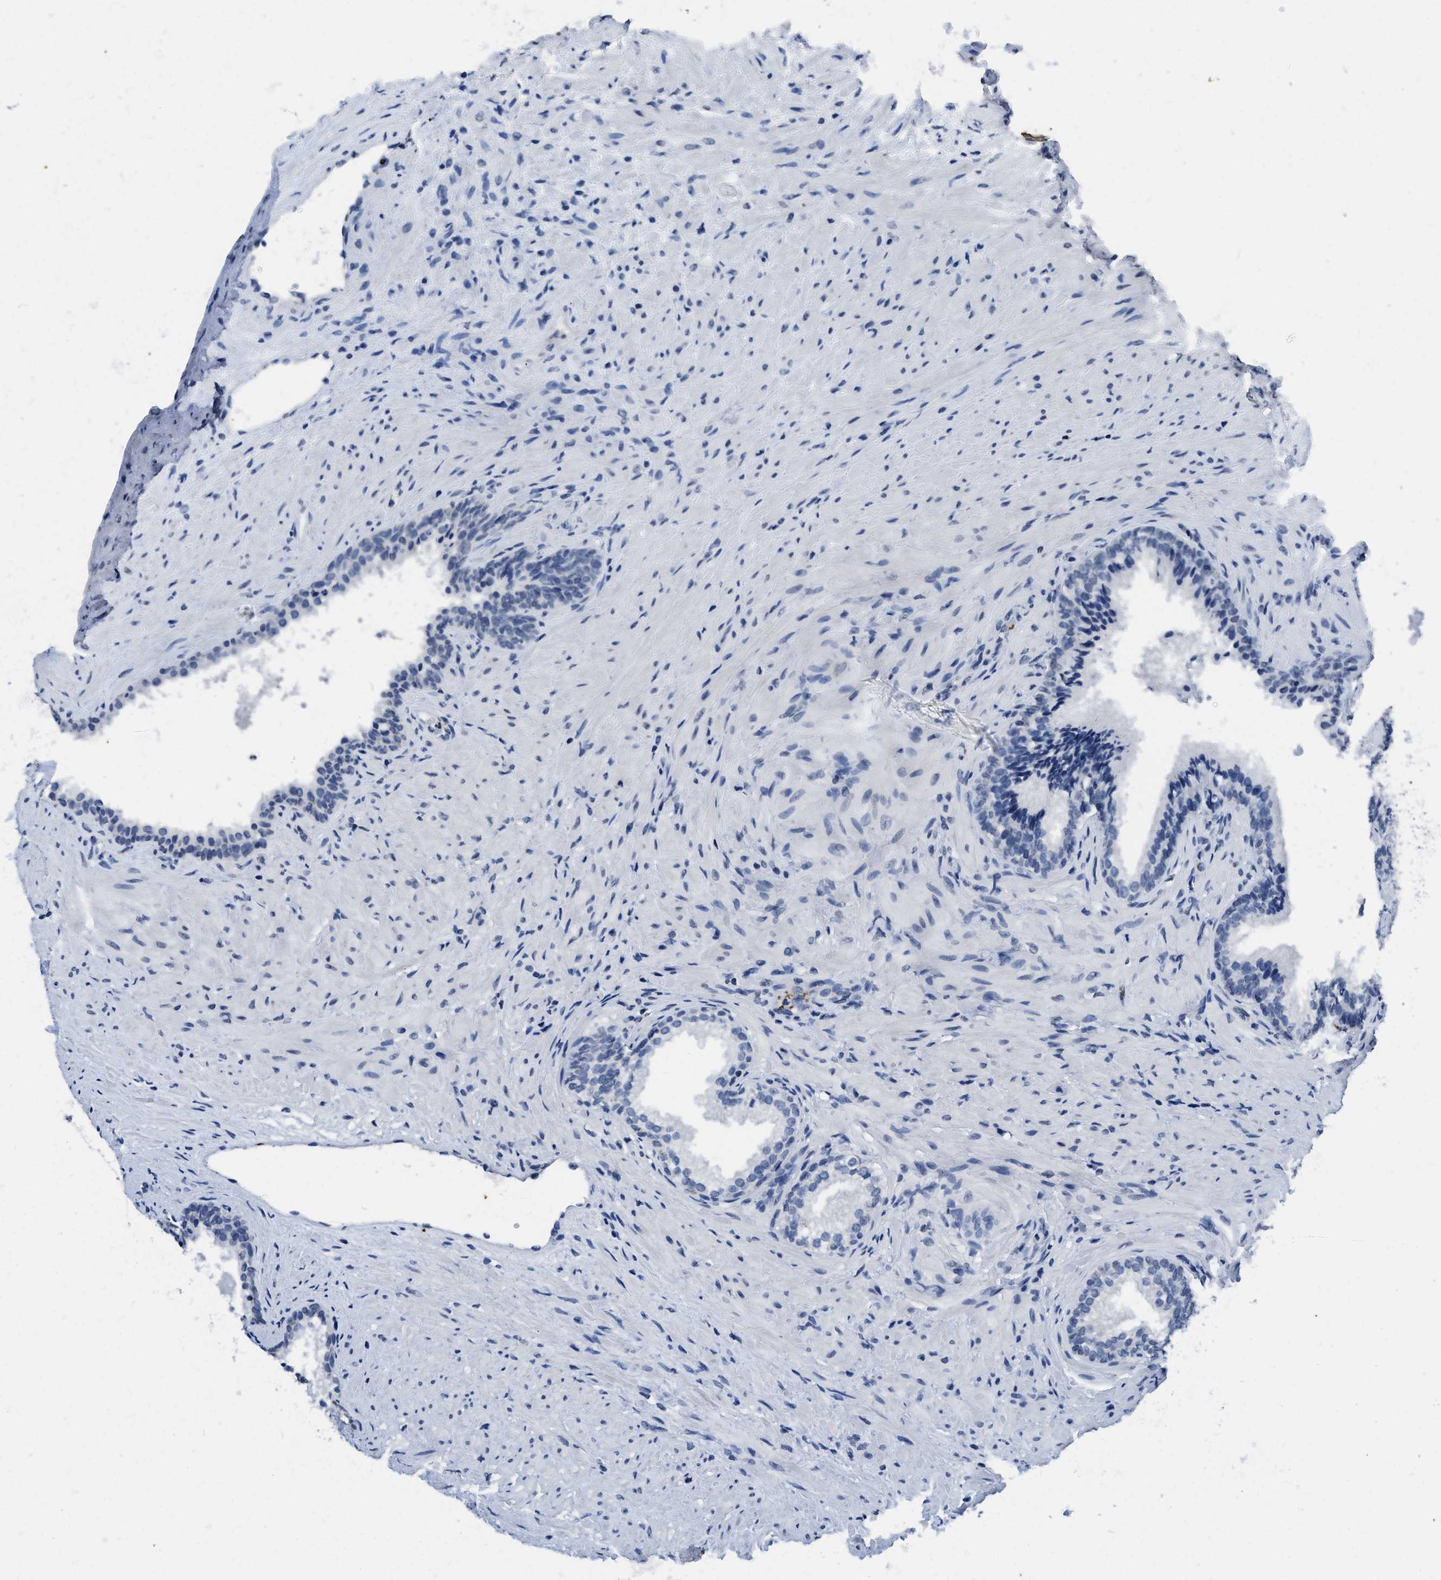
{"staining": {"intensity": "negative", "quantity": "none", "location": "none"}, "tissue": "prostate", "cell_type": "Glandular cells", "image_type": "normal", "snomed": [{"axis": "morphology", "description": "Normal tissue, NOS"}, {"axis": "topography", "description": "Prostate"}], "caption": "Immunohistochemistry (IHC) of benign prostate exhibits no expression in glandular cells.", "gene": "ITGA2B", "patient": {"sex": "male", "age": 76}}